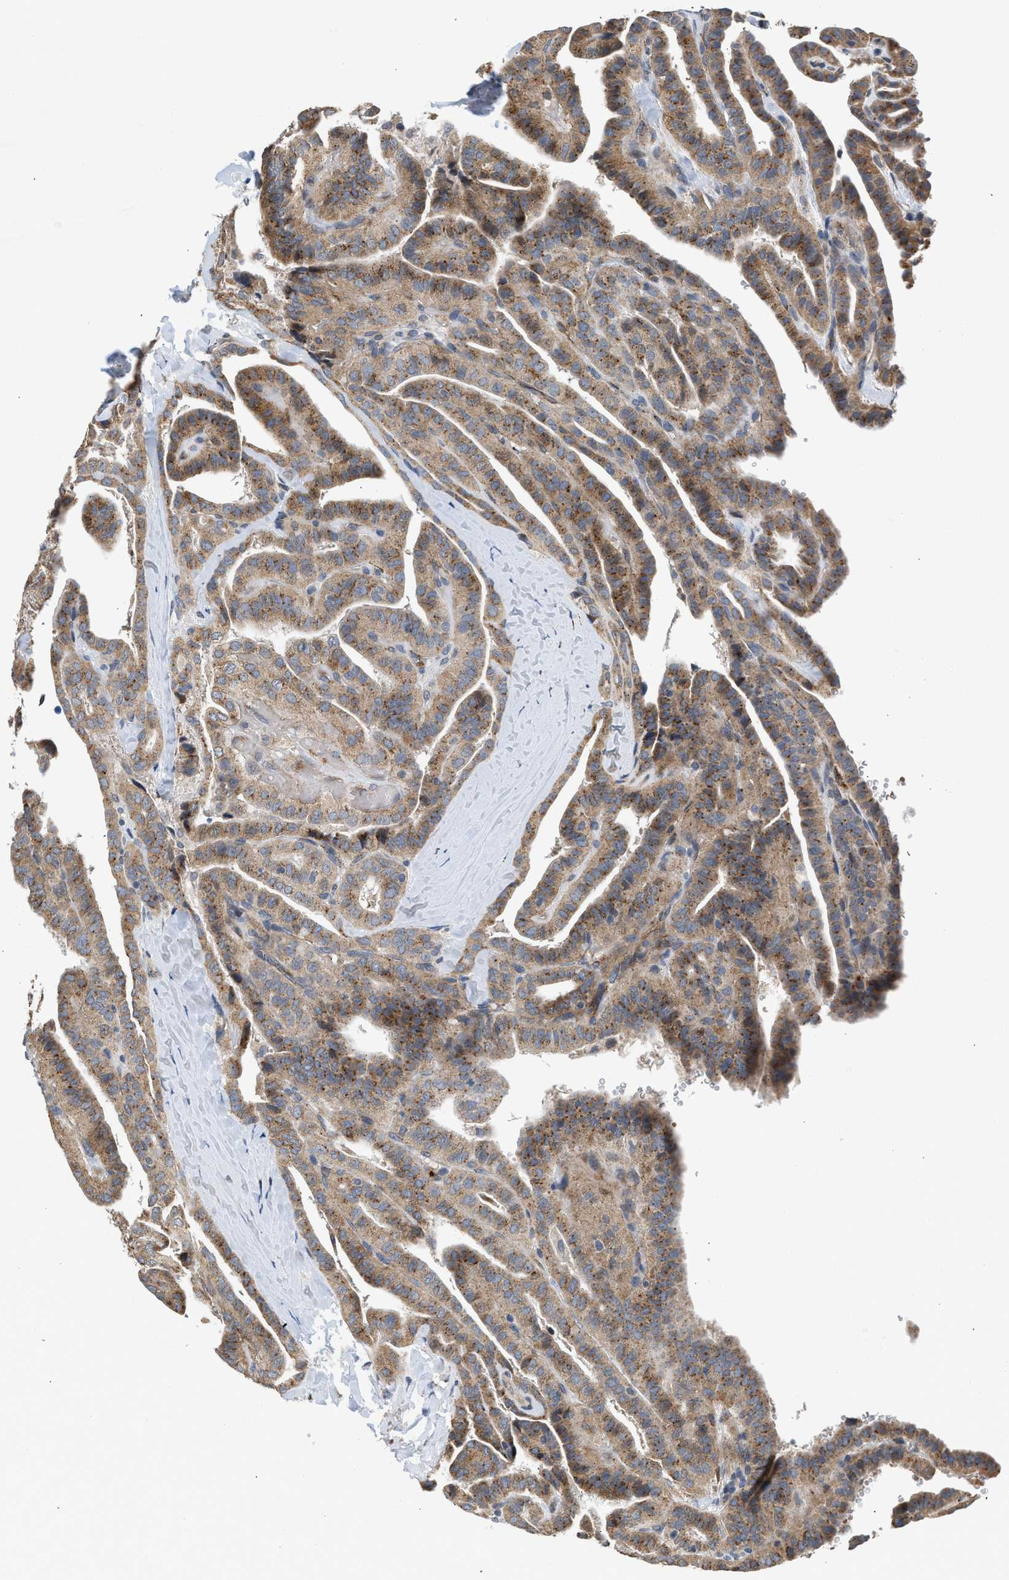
{"staining": {"intensity": "moderate", "quantity": ">75%", "location": "cytoplasmic/membranous"}, "tissue": "thyroid cancer", "cell_type": "Tumor cells", "image_type": "cancer", "snomed": [{"axis": "morphology", "description": "Papillary adenocarcinoma, NOS"}, {"axis": "topography", "description": "Thyroid gland"}], "caption": "Thyroid cancer (papillary adenocarcinoma) tissue exhibits moderate cytoplasmic/membranous expression in approximately >75% of tumor cells", "gene": "PIM1", "patient": {"sex": "male", "age": 77}}